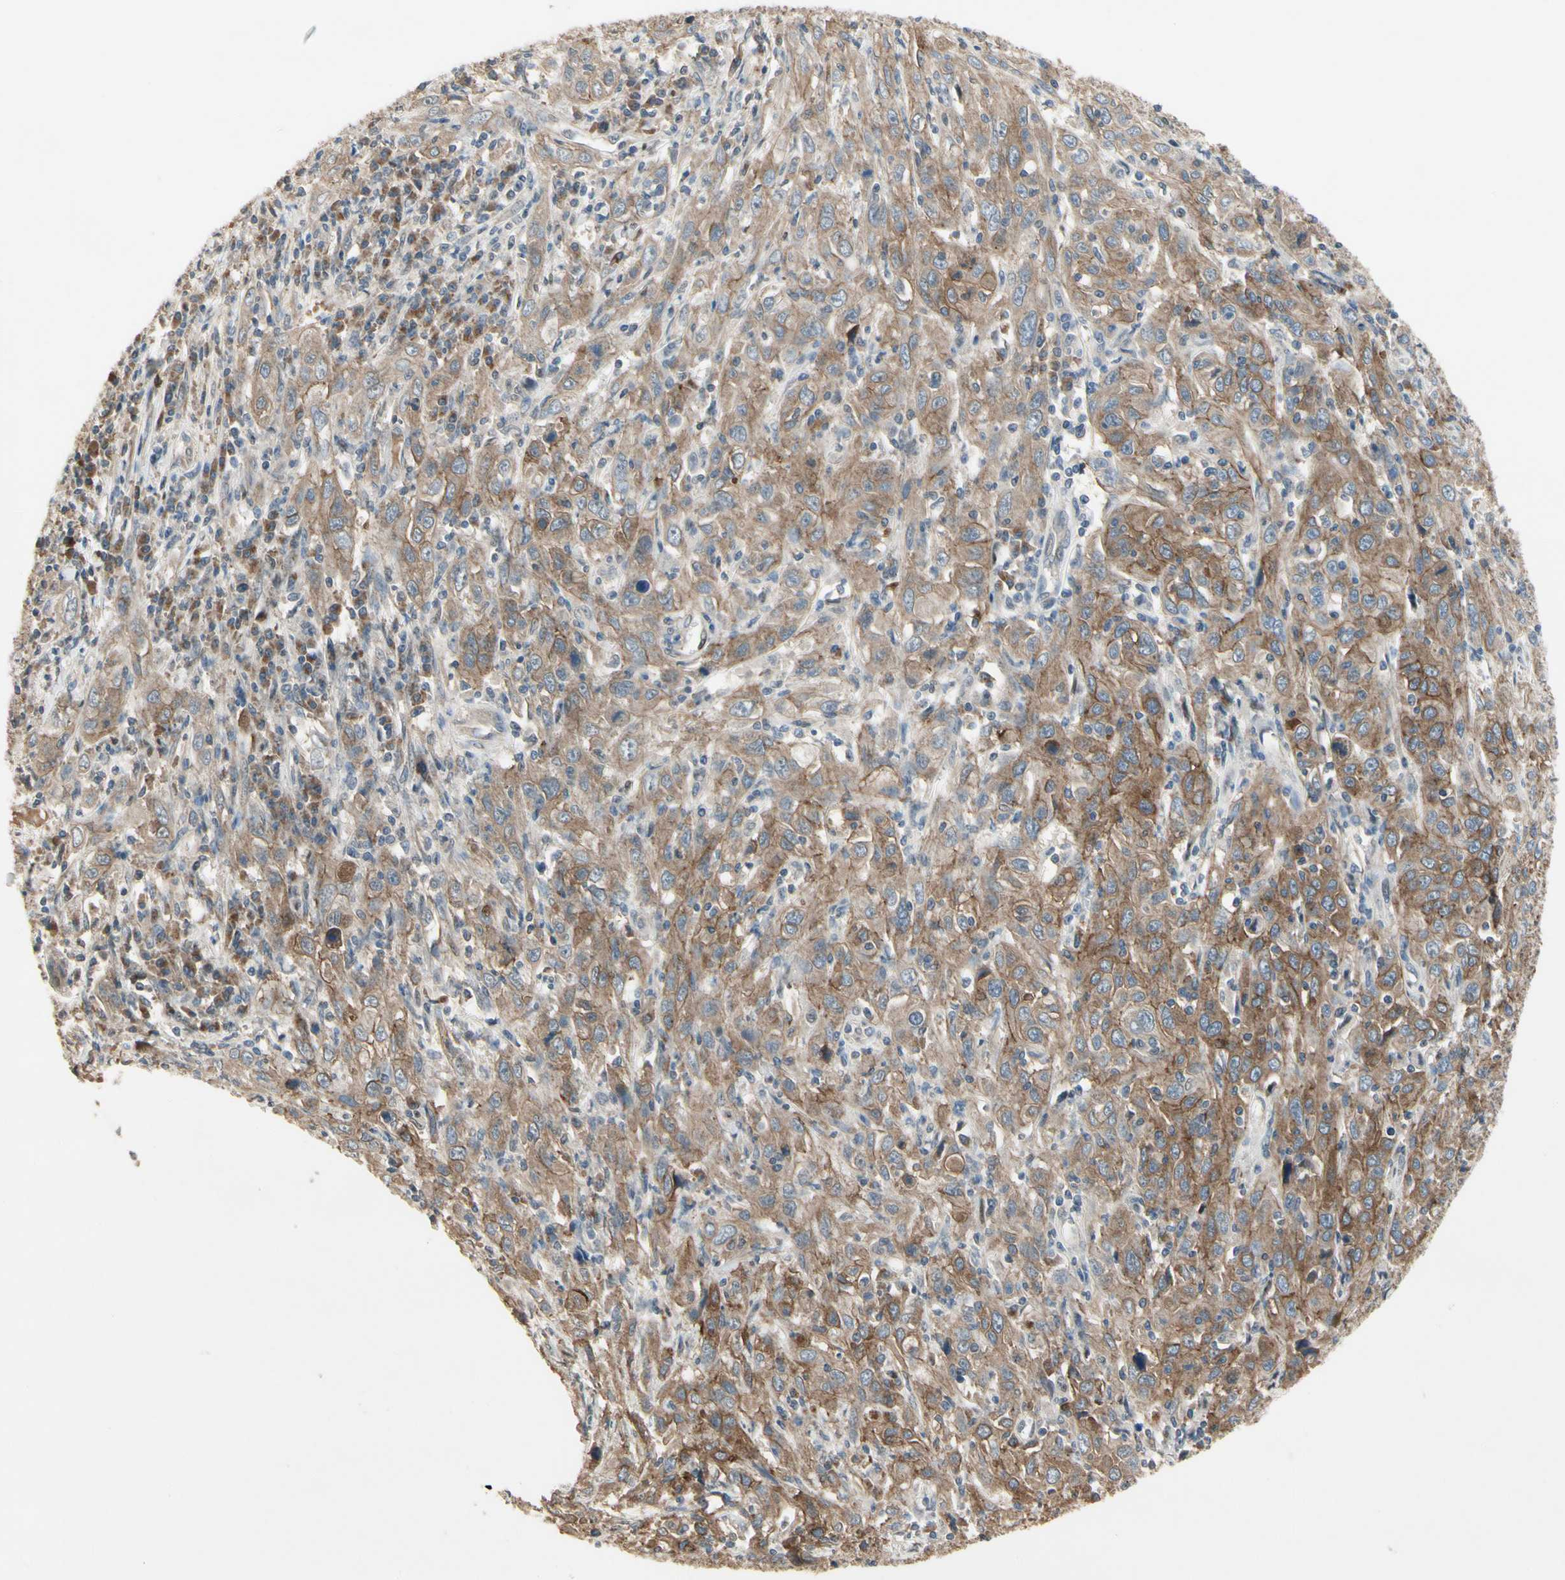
{"staining": {"intensity": "moderate", "quantity": ">75%", "location": "cytoplasmic/membranous"}, "tissue": "cervical cancer", "cell_type": "Tumor cells", "image_type": "cancer", "snomed": [{"axis": "morphology", "description": "Squamous cell carcinoma, NOS"}, {"axis": "topography", "description": "Cervix"}], "caption": "This is an image of IHC staining of cervical squamous cell carcinoma, which shows moderate staining in the cytoplasmic/membranous of tumor cells.", "gene": "CGREF1", "patient": {"sex": "female", "age": 46}}